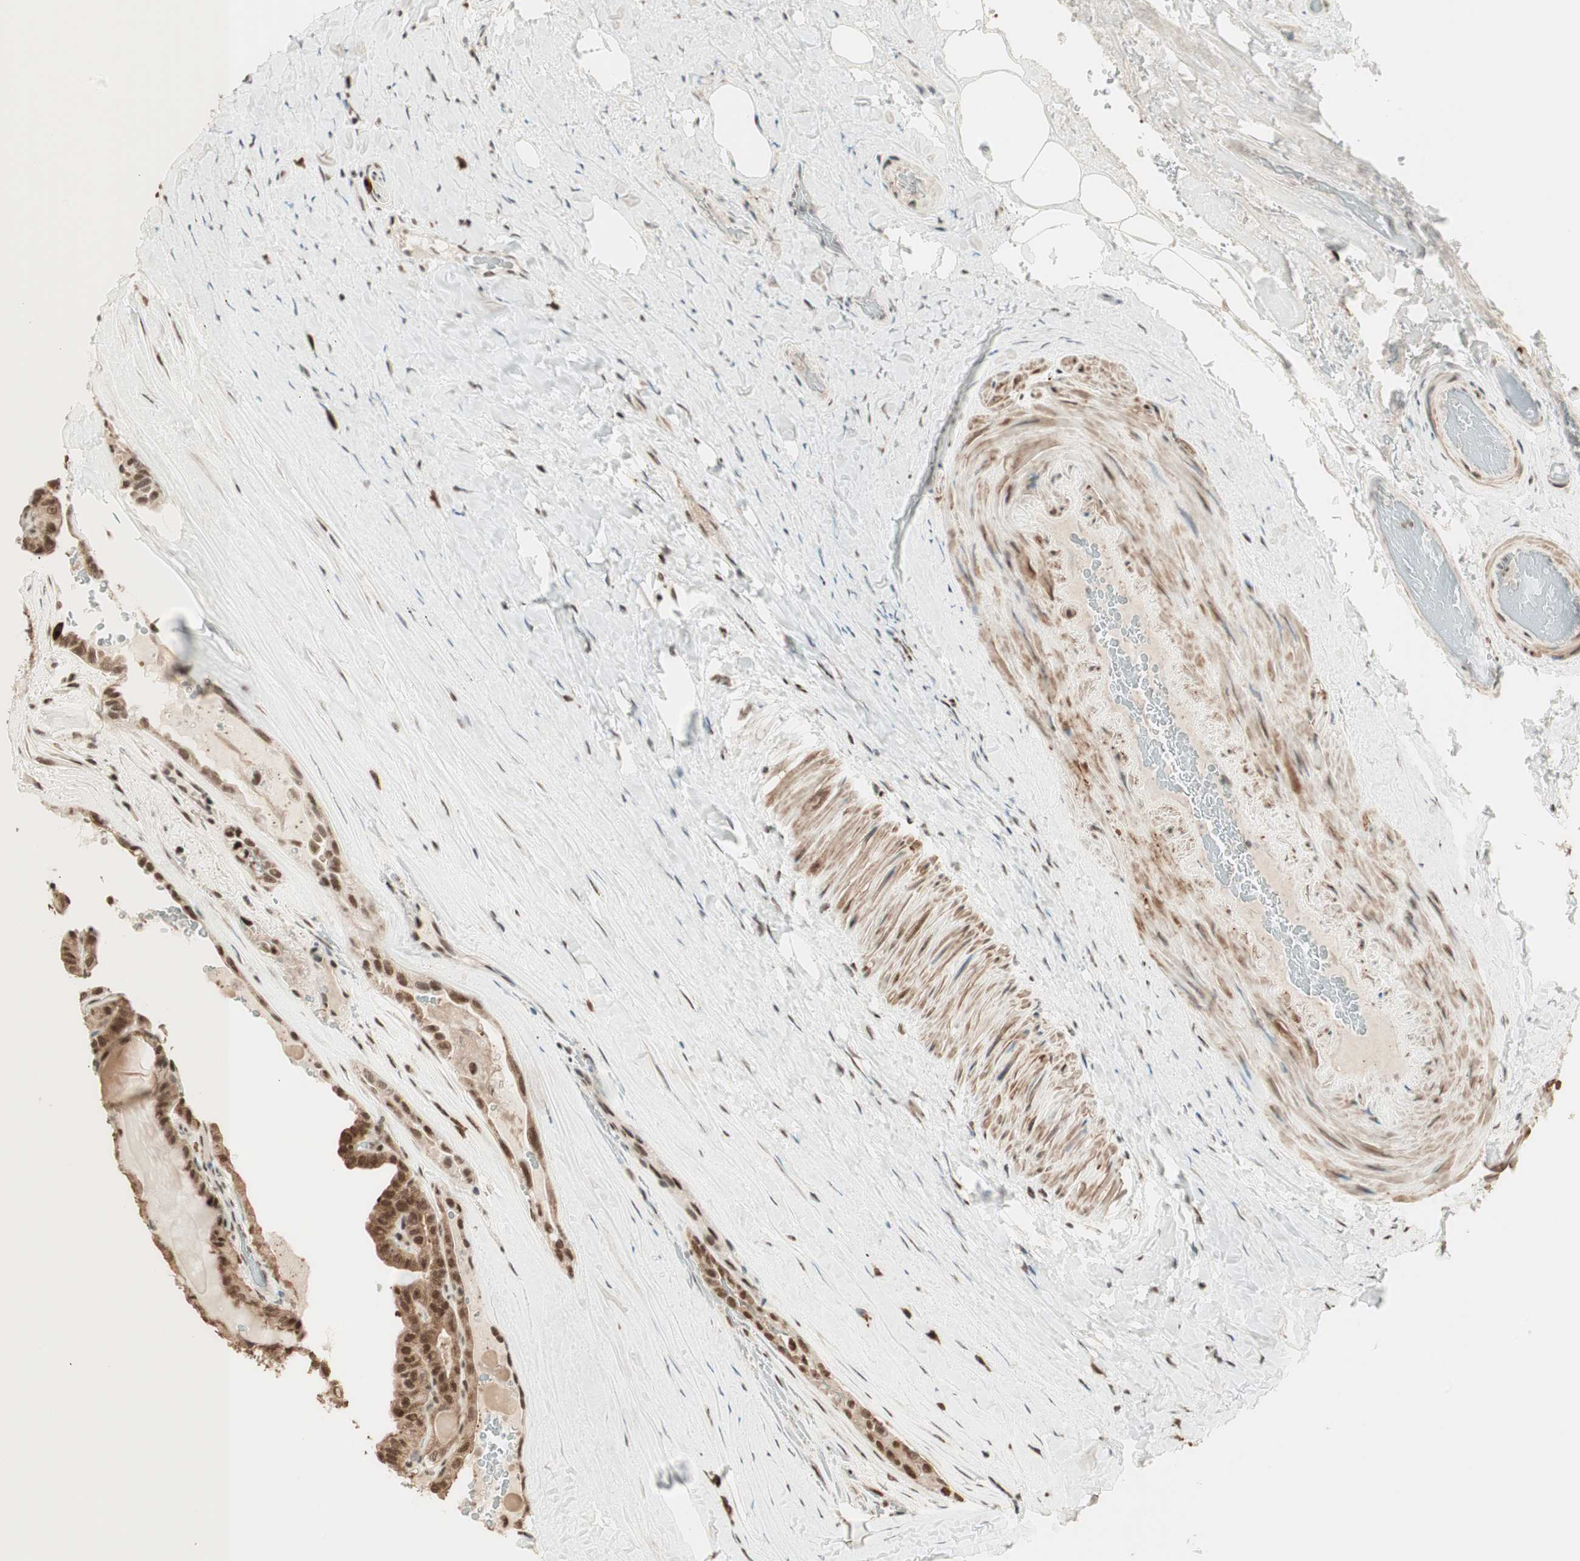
{"staining": {"intensity": "moderate", "quantity": ">75%", "location": "cytoplasmic/membranous,nuclear"}, "tissue": "thyroid cancer", "cell_type": "Tumor cells", "image_type": "cancer", "snomed": [{"axis": "morphology", "description": "Papillary adenocarcinoma, NOS"}, {"axis": "topography", "description": "Thyroid gland"}], "caption": "Immunohistochemistry (IHC) of human thyroid cancer (papillary adenocarcinoma) reveals medium levels of moderate cytoplasmic/membranous and nuclear staining in approximately >75% of tumor cells.", "gene": "SMARCE1", "patient": {"sex": "male", "age": 77}}